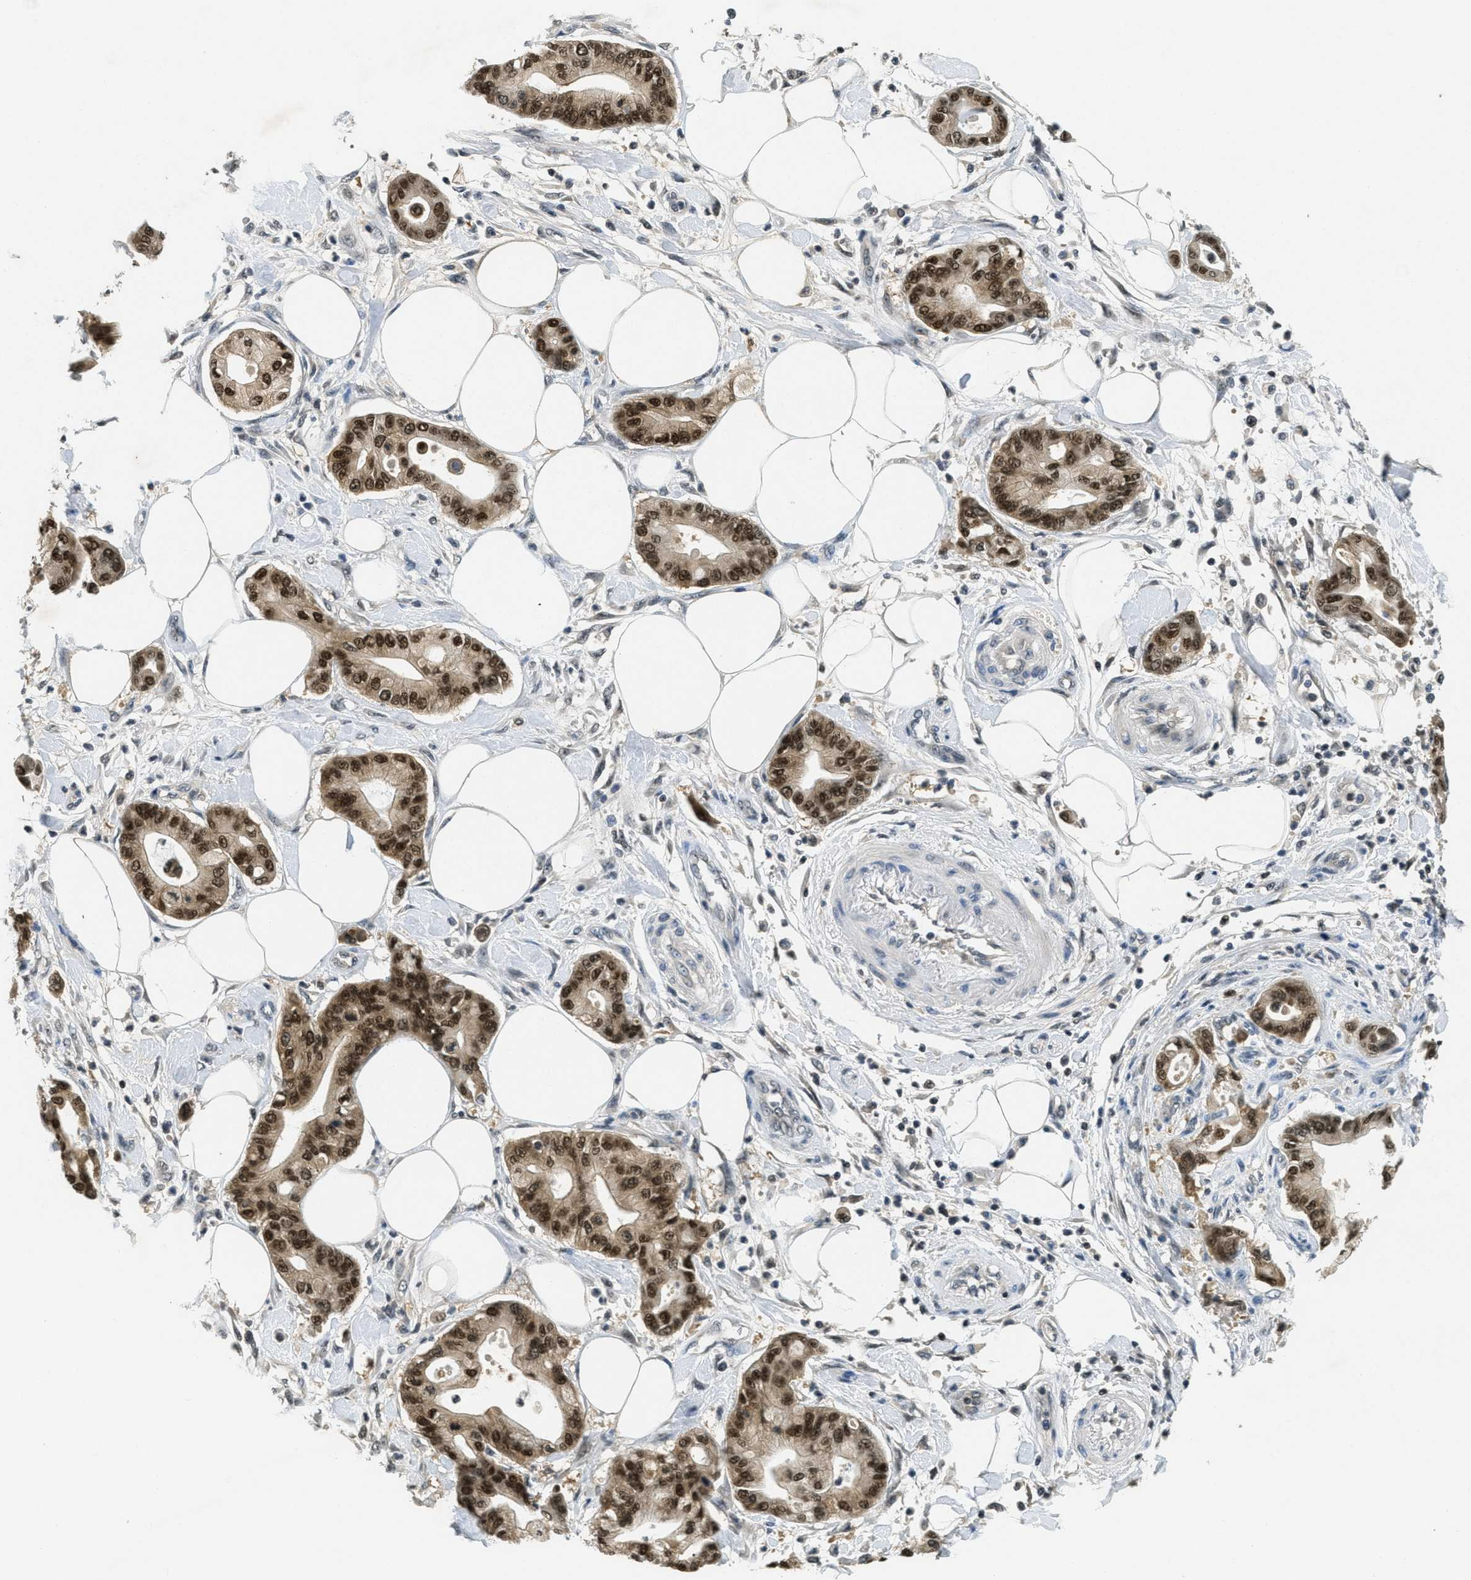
{"staining": {"intensity": "strong", "quantity": ">75%", "location": "cytoplasmic/membranous,nuclear"}, "tissue": "pancreatic cancer", "cell_type": "Tumor cells", "image_type": "cancer", "snomed": [{"axis": "morphology", "description": "Adenocarcinoma, NOS"}, {"axis": "morphology", "description": "Adenocarcinoma, metastatic, NOS"}, {"axis": "topography", "description": "Lymph node"}, {"axis": "topography", "description": "Pancreas"}, {"axis": "topography", "description": "Duodenum"}], "caption": "Brown immunohistochemical staining in human pancreatic cancer reveals strong cytoplasmic/membranous and nuclear expression in approximately >75% of tumor cells.", "gene": "DNAJB1", "patient": {"sex": "female", "age": 64}}